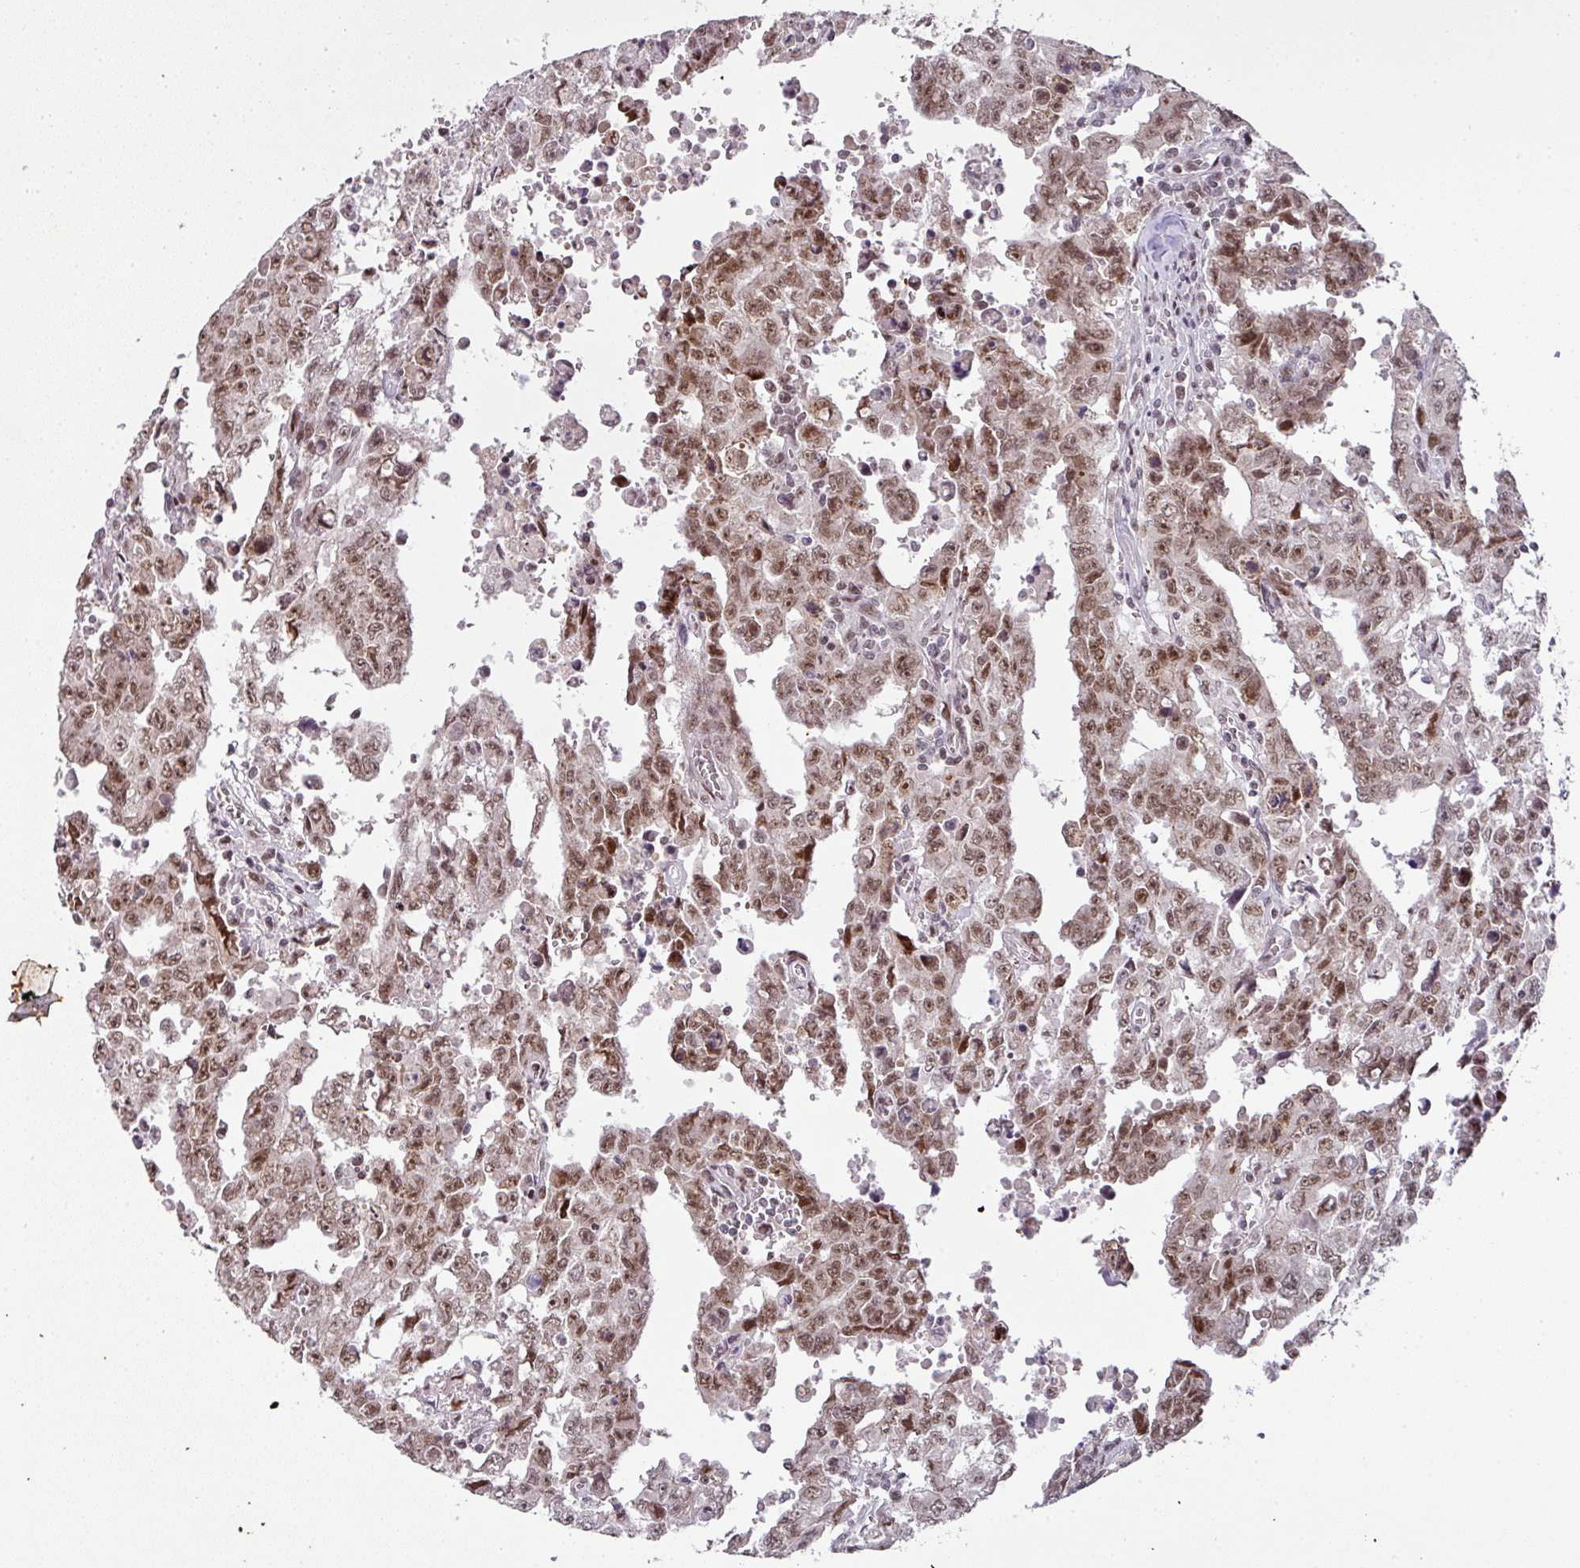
{"staining": {"intensity": "moderate", "quantity": ">75%", "location": "nuclear"}, "tissue": "testis cancer", "cell_type": "Tumor cells", "image_type": "cancer", "snomed": [{"axis": "morphology", "description": "Carcinoma, Embryonal, NOS"}, {"axis": "topography", "description": "Testis"}], "caption": "Tumor cells show medium levels of moderate nuclear positivity in about >75% of cells in testis cancer.", "gene": "NEIL1", "patient": {"sex": "male", "age": 24}}